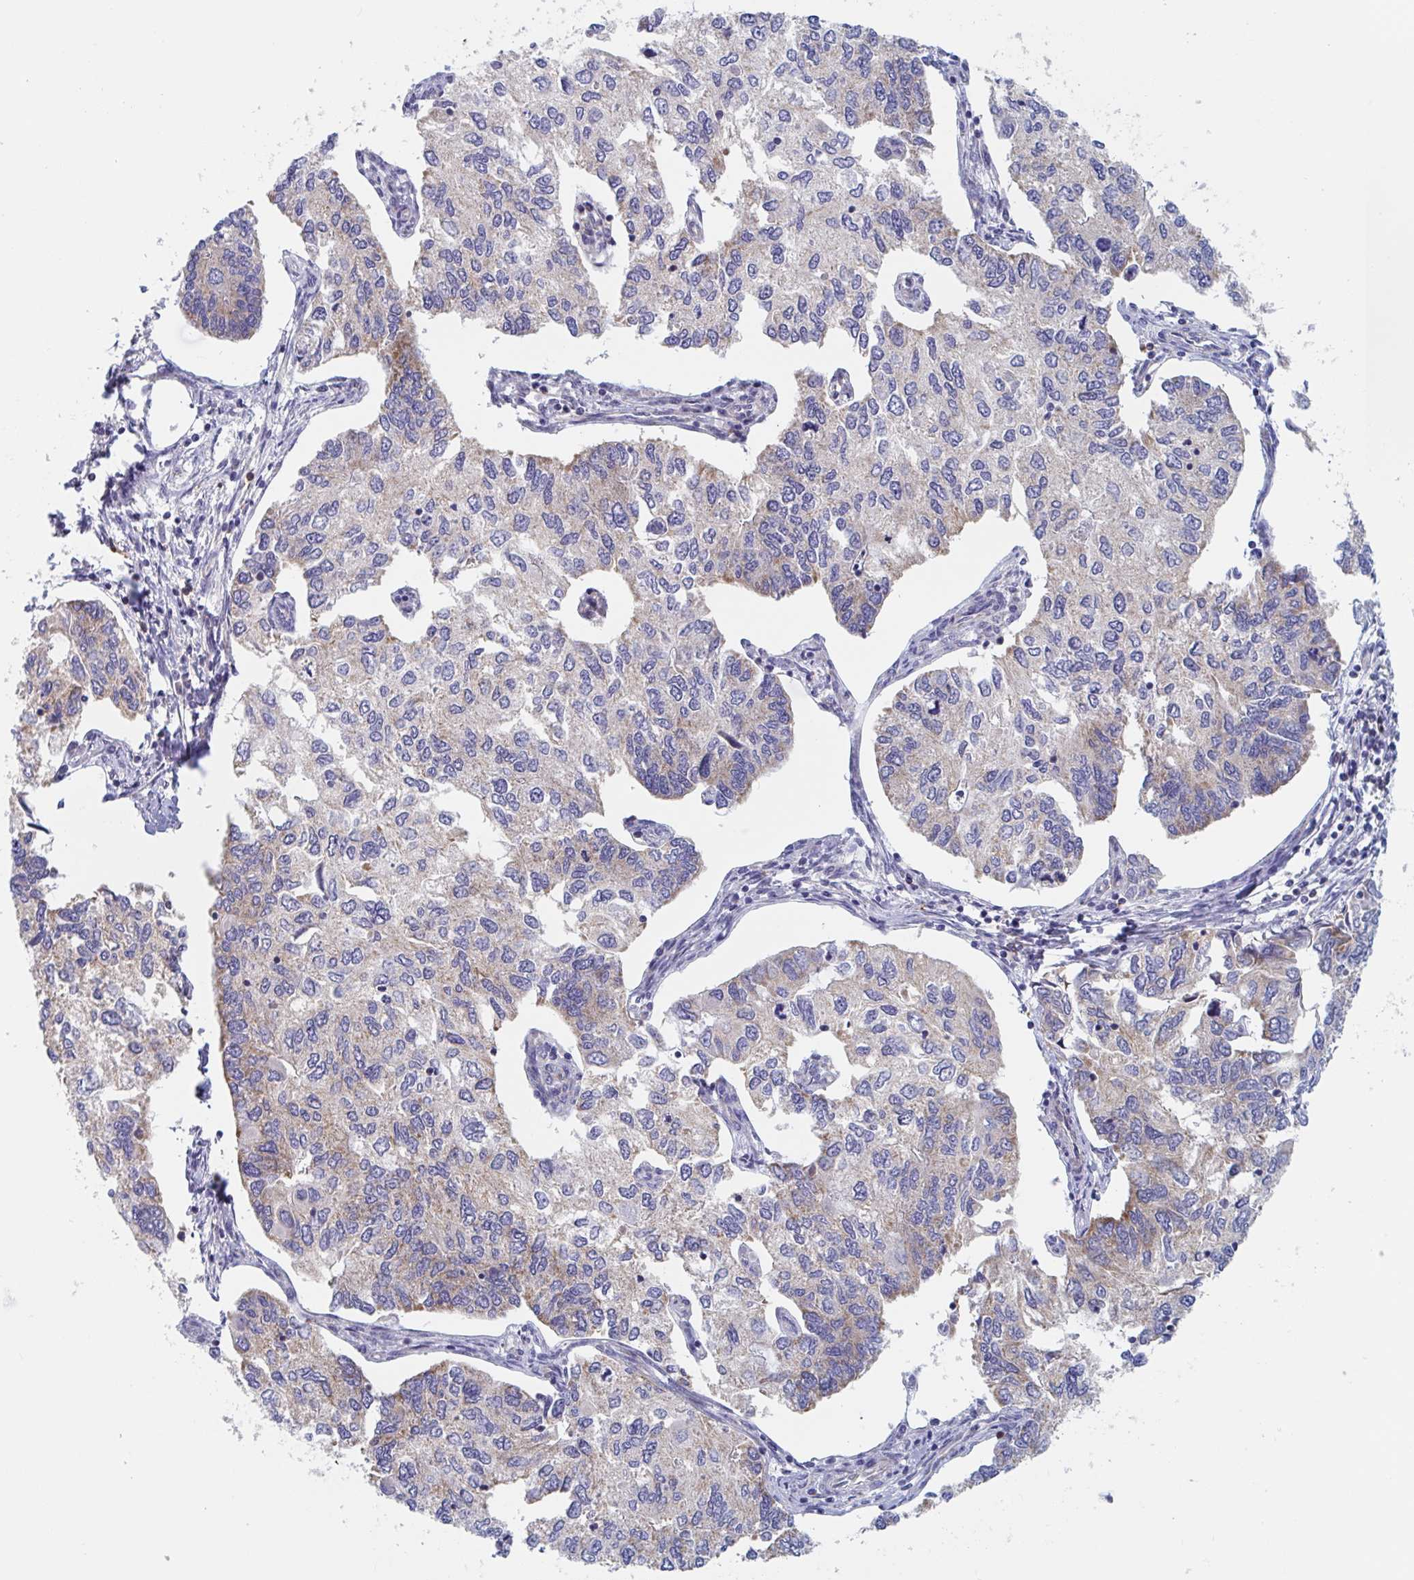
{"staining": {"intensity": "moderate", "quantity": "<25%", "location": "cytoplasmic/membranous"}, "tissue": "endometrial cancer", "cell_type": "Tumor cells", "image_type": "cancer", "snomed": [{"axis": "morphology", "description": "Carcinoma, NOS"}, {"axis": "topography", "description": "Uterus"}], "caption": "A high-resolution image shows IHC staining of endometrial cancer (carcinoma), which shows moderate cytoplasmic/membranous expression in approximately <25% of tumor cells. Nuclei are stained in blue.", "gene": "MRPL53", "patient": {"sex": "female", "age": 76}}